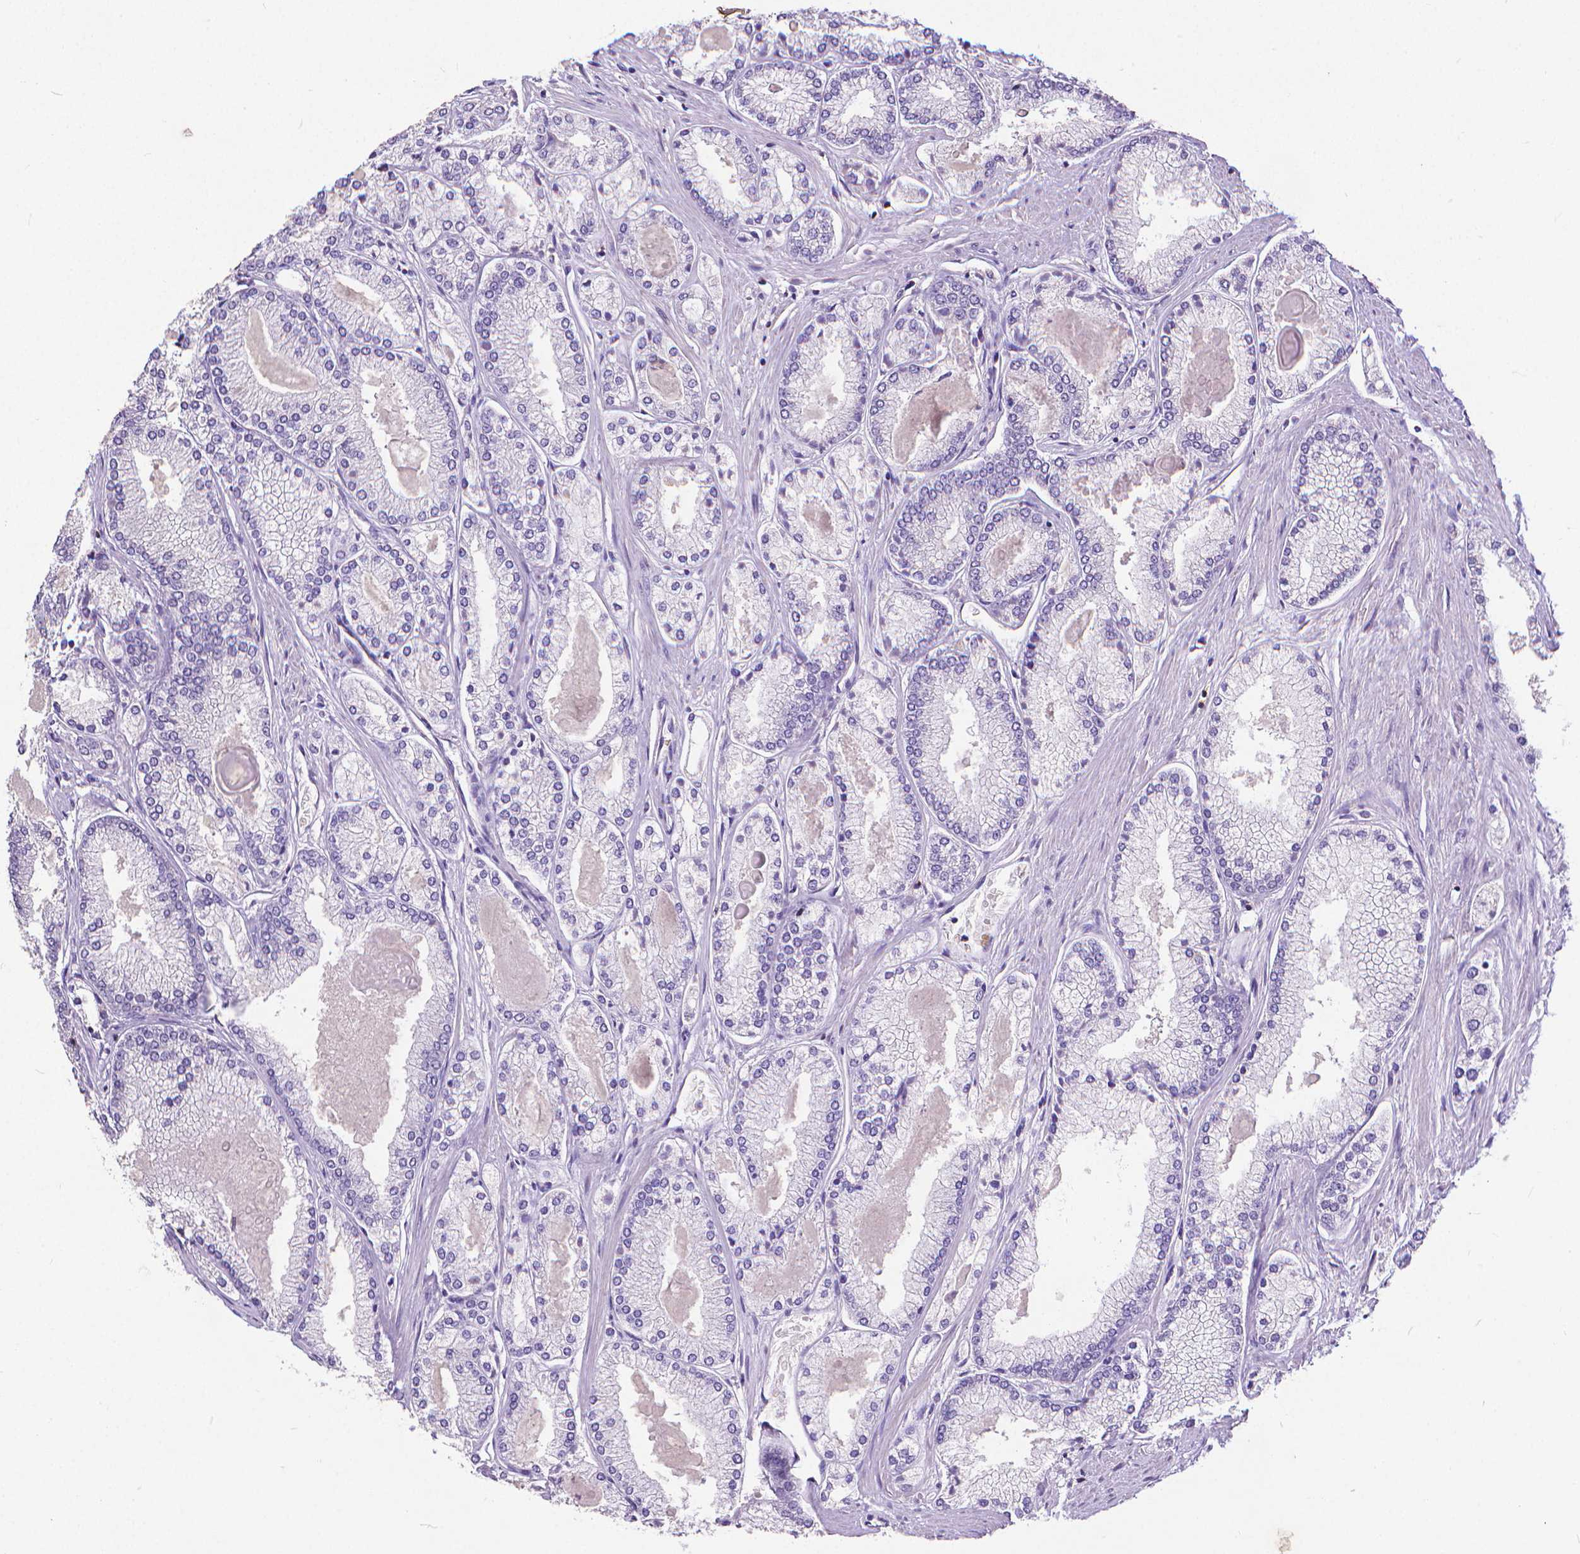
{"staining": {"intensity": "negative", "quantity": "none", "location": "none"}, "tissue": "prostate cancer", "cell_type": "Tumor cells", "image_type": "cancer", "snomed": [{"axis": "morphology", "description": "Adenocarcinoma, High grade"}, {"axis": "topography", "description": "Prostate"}], "caption": "DAB immunohistochemical staining of human prostate cancer (adenocarcinoma (high-grade)) exhibits no significant staining in tumor cells.", "gene": "CD4", "patient": {"sex": "male", "age": 68}}